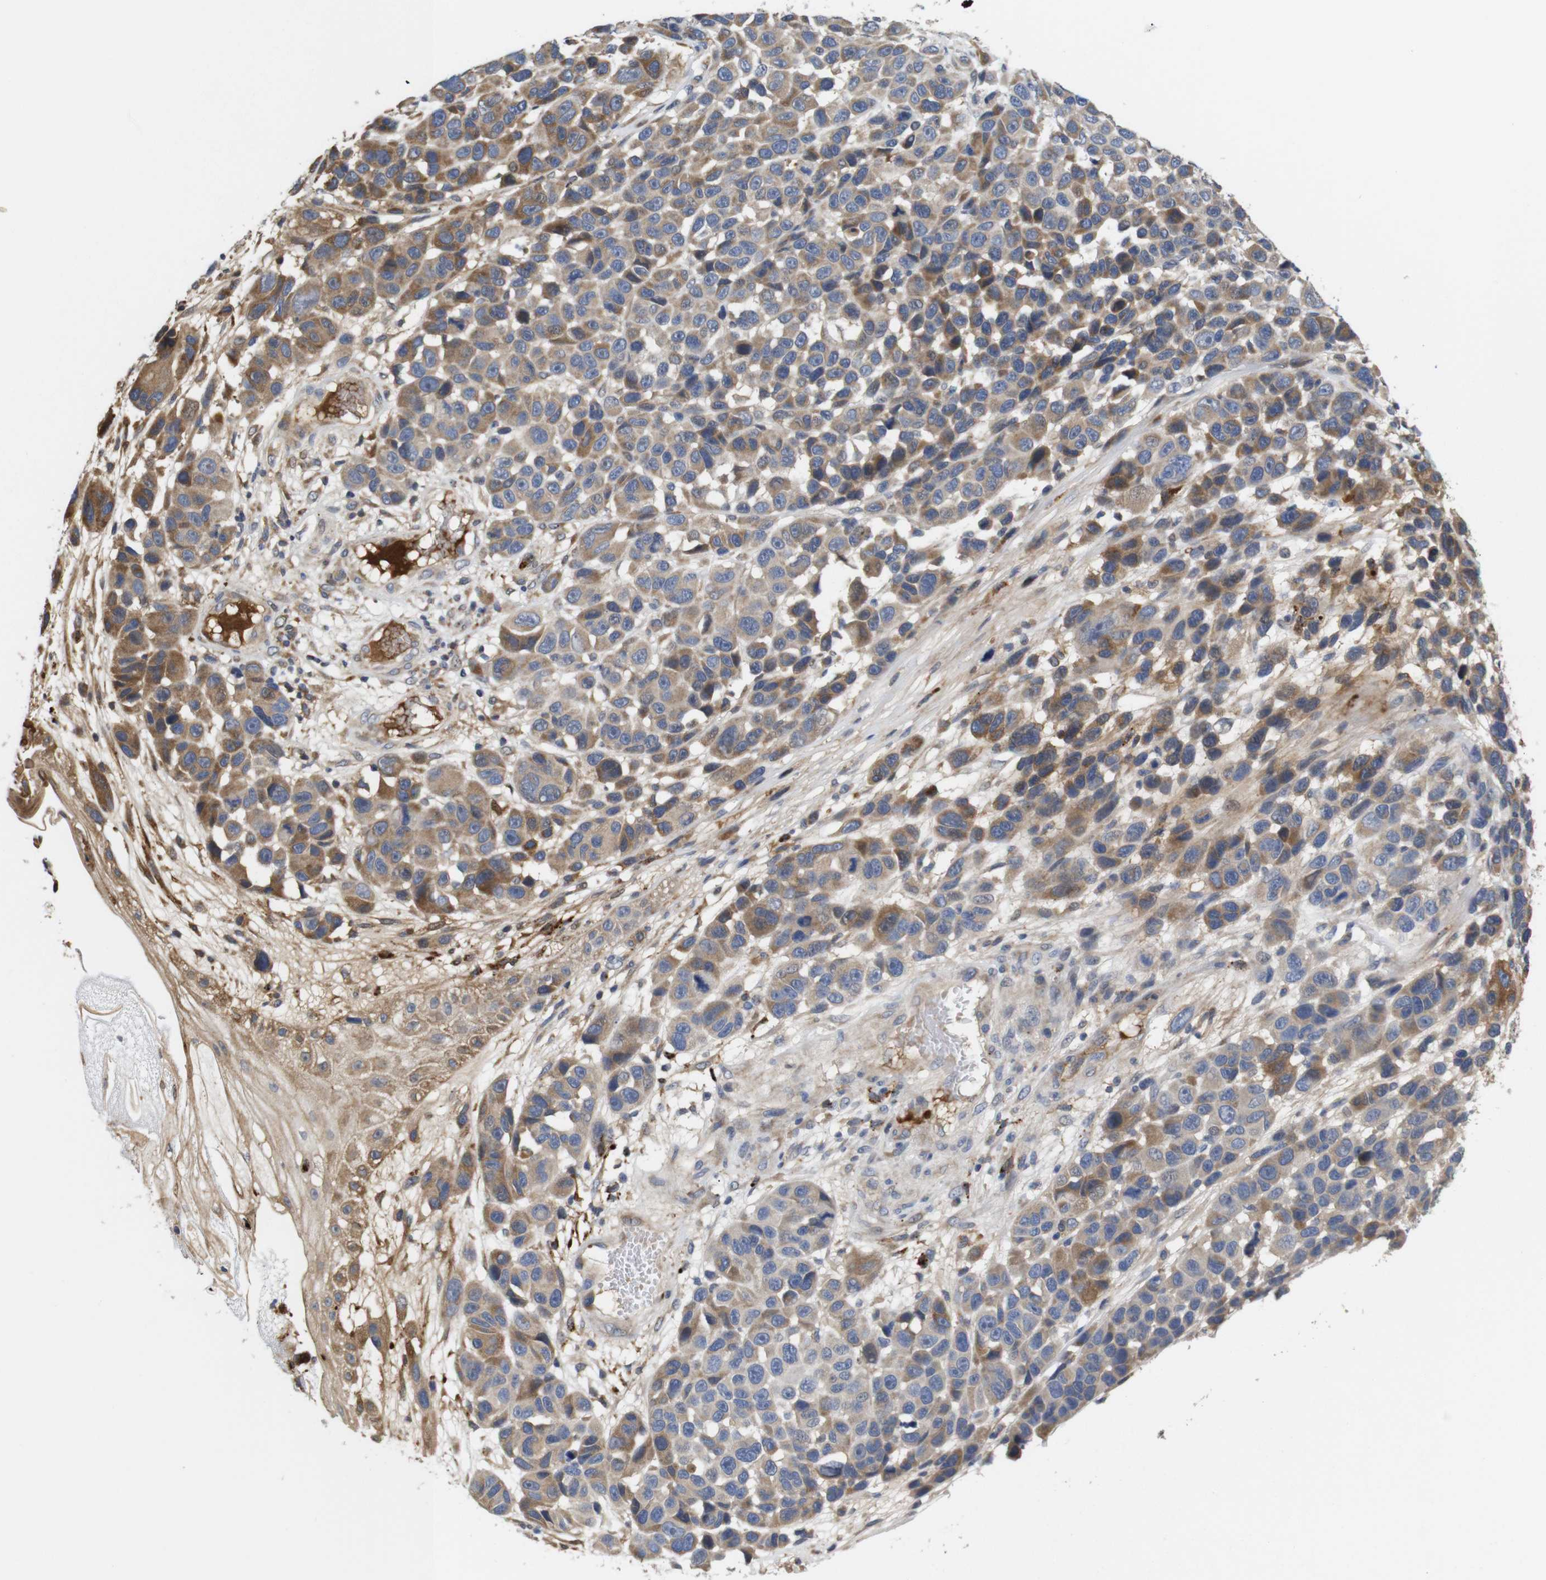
{"staining": {"intensity": "moderate", "quantity": "25%-75%", "location": "cytoplasmic/membranous"}, "tissue": "melanoma", "cell_type": "Tumor cells", "image_type": "cancer", "snomed": [{"axis": "morphology", "description": "Malignant melanoma, NOS"}, {"axis": "topography", "description": "Skin"}], "caption": "Moderate cytoplasmic/membranous expression is identified in about 25%-75% of tumor cells in malignant melanoma.", "gene": "SPRY3", "patient": {"sex": "male", "age": 53}}